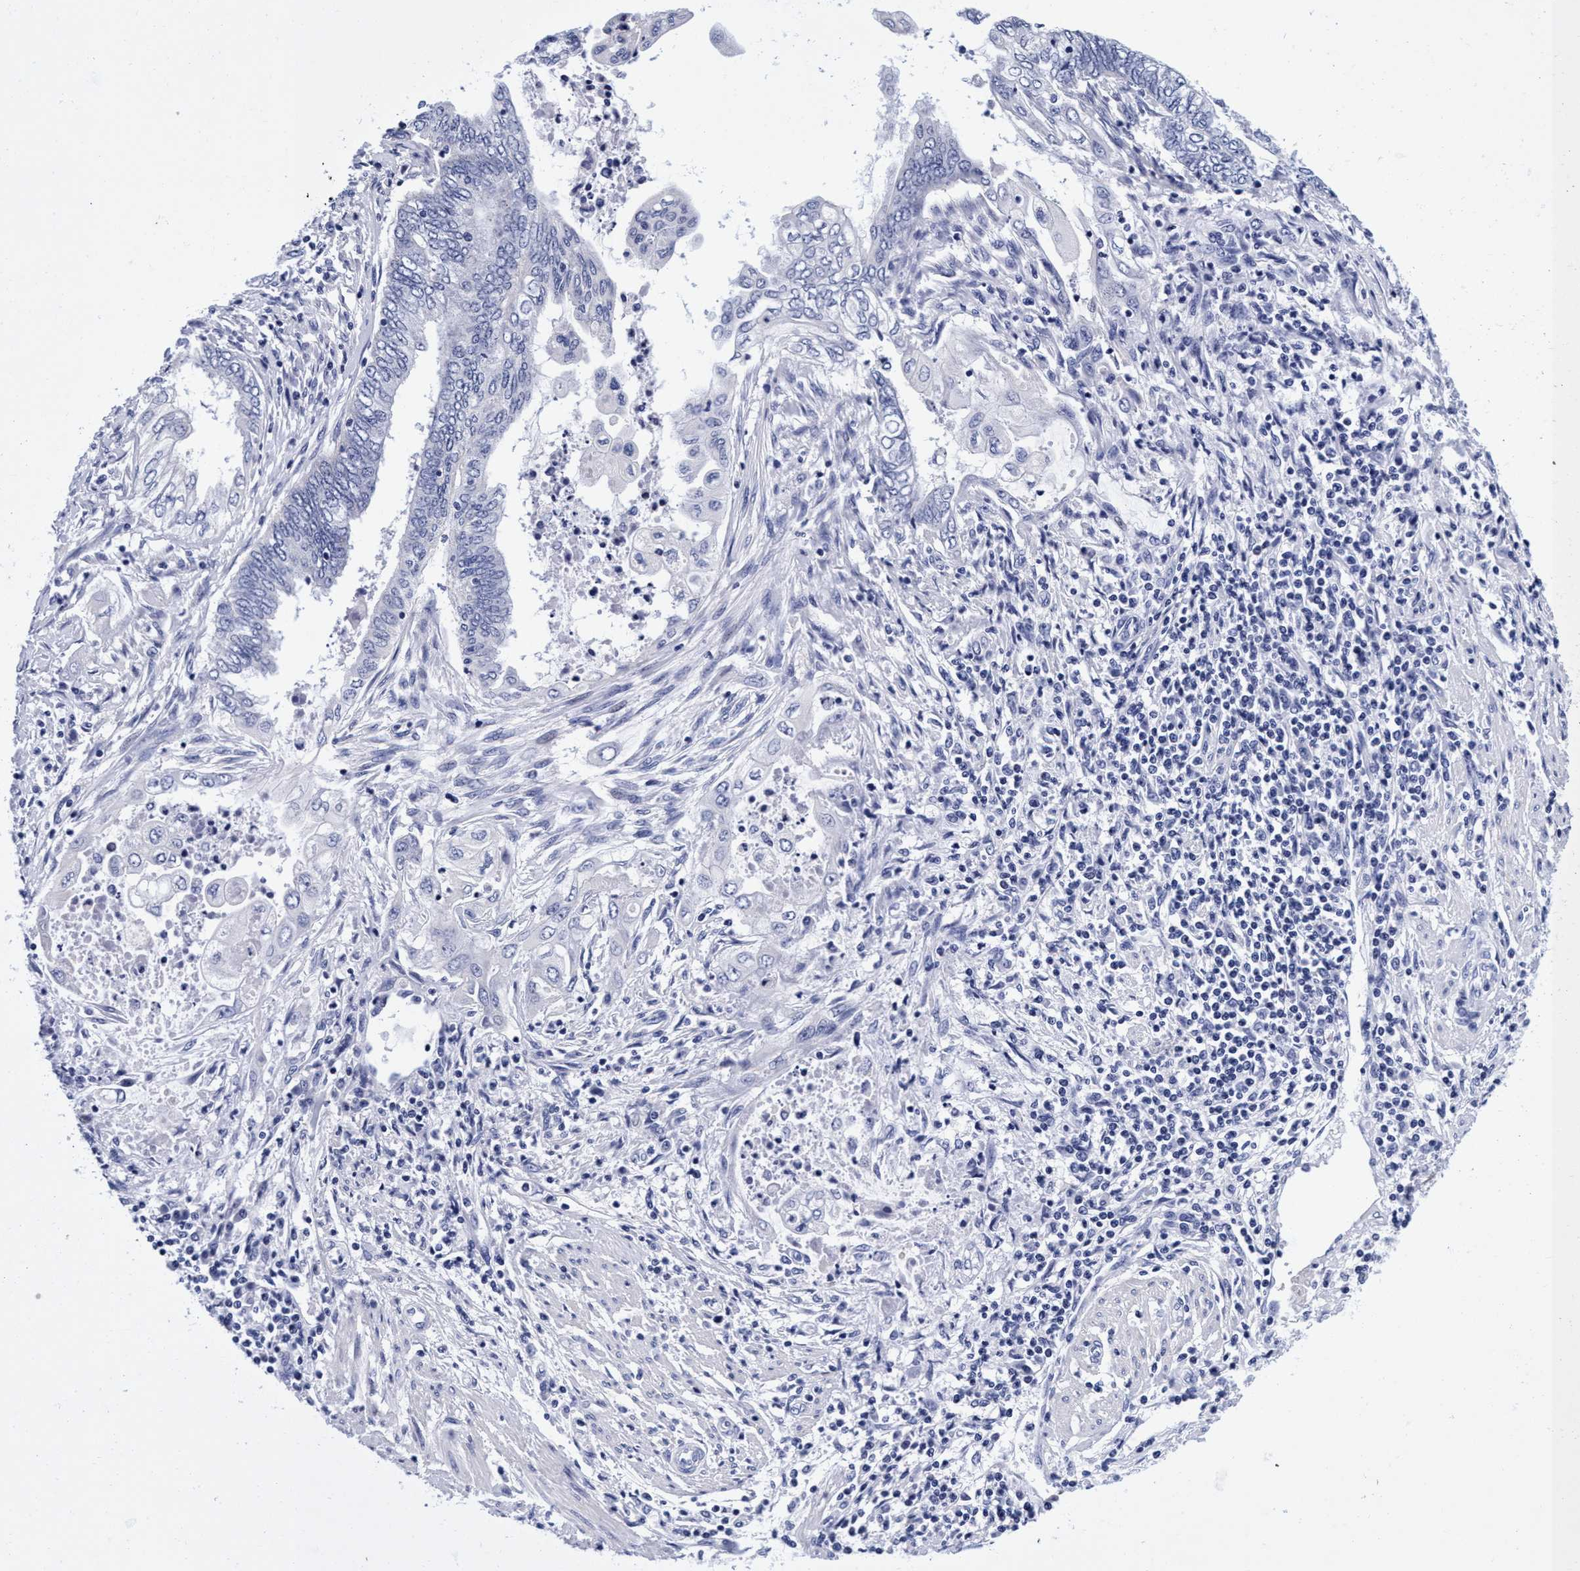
{"staining": {"intensity": "negative", "quantity": "none", "location": "none"}, "tissue": "endometrial cancer", "cell_type": "Tumor cells", "image_type": "cancer", "snomed": [{"axis": "morphology", "description": "Adenocarcinoma, NOS"}, {"axis": "topography", "description": "Uterus"}, {"axis": "topography", "description": "Endometrium"}], "caption": "A high-resolution photomicrograph shows immunohistochemistry (IHC) staining of adenocarcinoma (endometrial), which shows no significant expression in tumor cells. (Brightfield microscopy of DAB (3,3'-diaminobenzidine) IHC at high magnification).", "gene": "PLPPR1", "patient": {"sex": "female", "age": 70}}